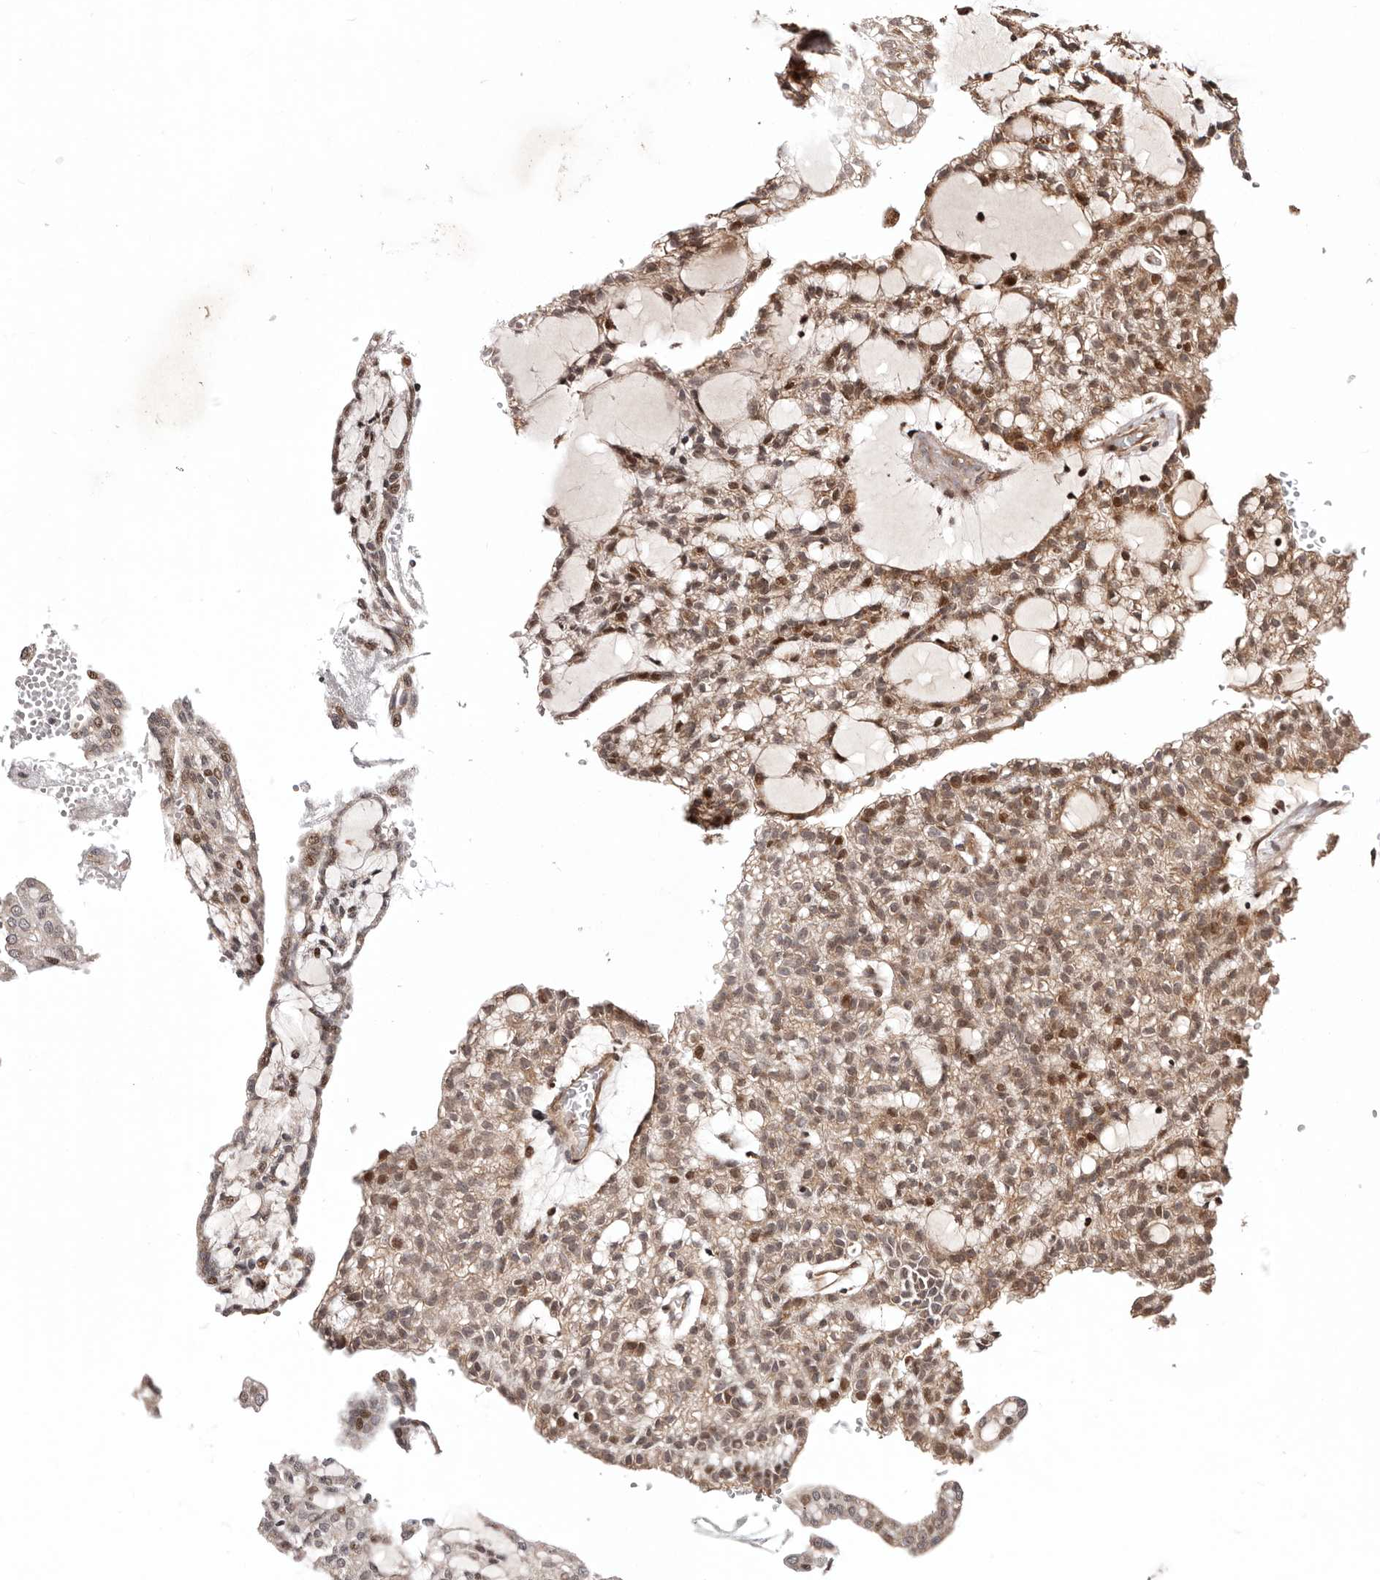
{"staining": {"intensity": "moderate", "quantity": ">75%", "location": "cytoplasmic/membranous,nuclear"}, "tissue": "renal cancer", "cell_type": "Tumor cells", "image_type": "cancer", "snomed": [{"axis": "morphology", "description": "Adenocarcinoma, NOS"}, {"axis": "topography", "description": "Kidney"}], "caption": "A brown stain highlights moderate cytoplasmic/membranous and nuclear staining of a protein in human renal cancer tumor cells. Ihc stains the protein in brown and the nuclei are stained blue.", "gene": "HIVEP3", "patient": {"sex": "male", "age": 63}}